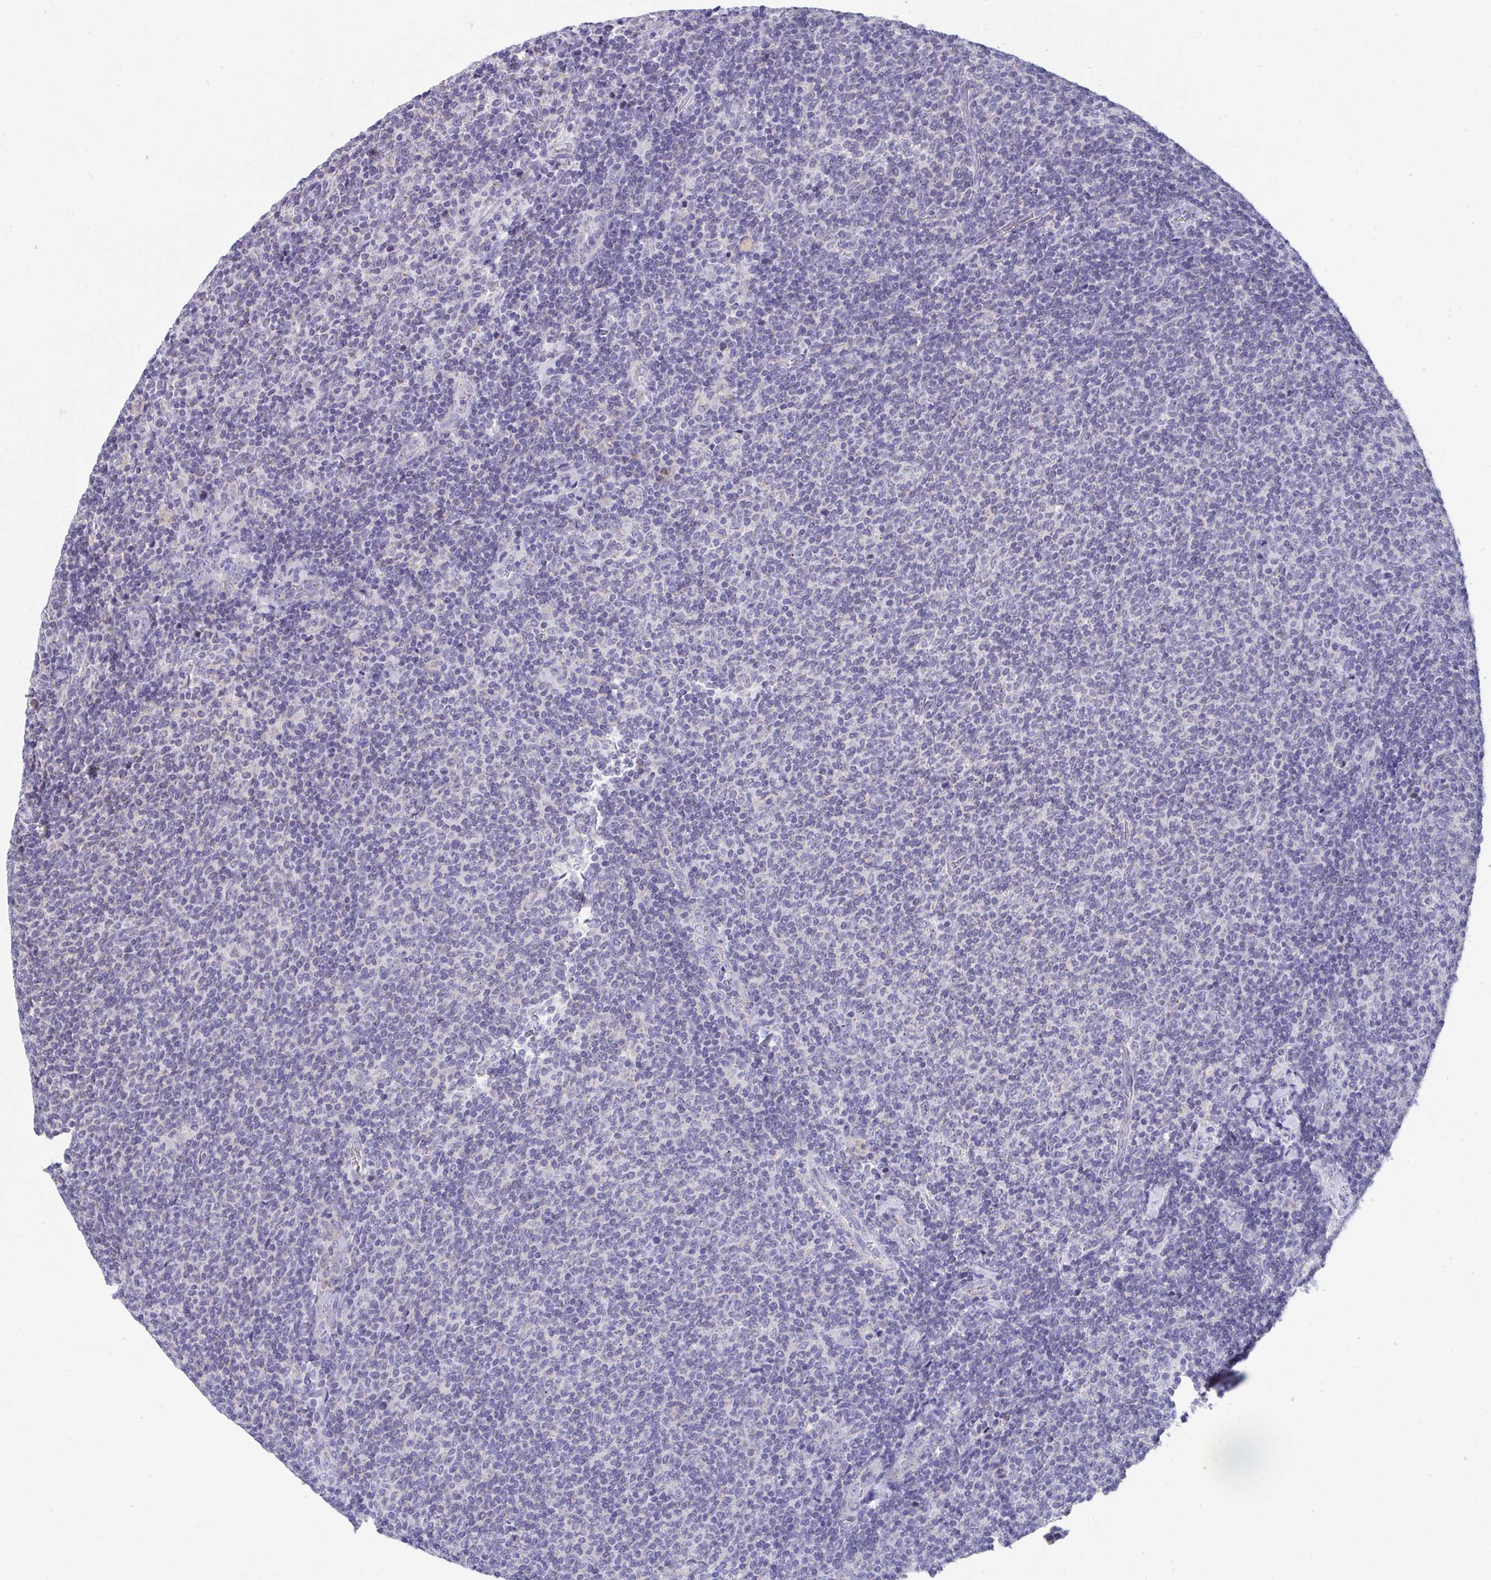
{"staining": {"intensity": "negative", "quantity": "none", "location": "none"}, "tissue": "lymphoma", "cell_type": "Tumor cells", "image_type": "cancer", "snomed": [{"axis": "morphology", "description": "Malignant lymphoma, non-Hodgkin's type, Low grade"}, {"axis": "topography", "description": "Lymph node"}], "caption": "Immunohistochemical staining of human low-grade malignant lymphoma, non-Hodgkin's type exhibits no significant expression in tumor cells.", "gene": "TMPRSS2", "patient": {"sex": "male", "age": 52}}